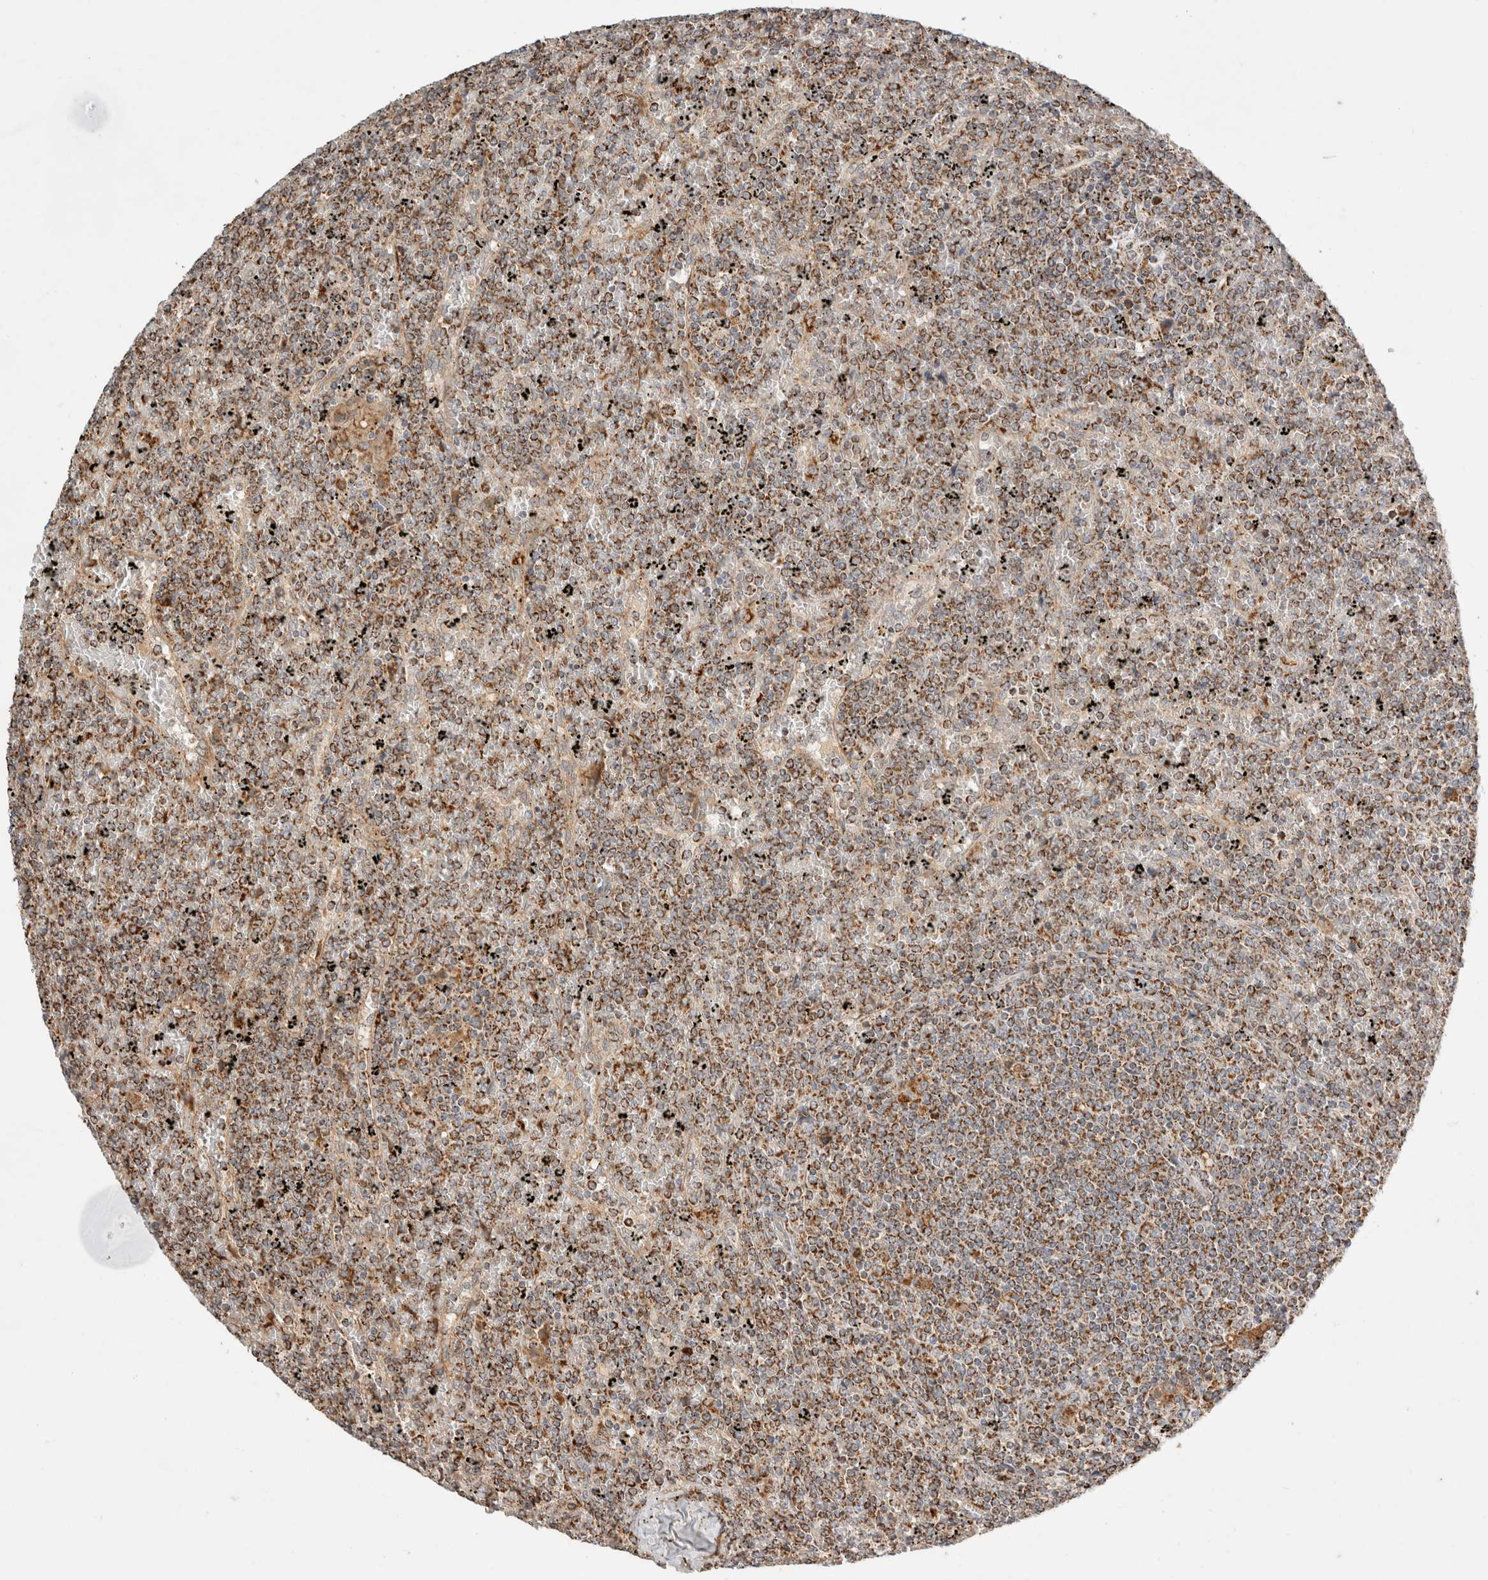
{"staining": {"intensity": "moderate", "quantity": ">75%", "location": "cytoplasmic/membranous"}, "tissue": "lymphoma", "cell_type": "Tumor cells", "image_type": "cancer", "snomed": [{"axis": "morphology", "description": "Malignant lymphoma, non-Hodgkin's type, Low grade"}, {"axis": "topography", "description": "Spleen"}], "caption": "Approximately >75% of tumor cells in low-grade malignant lymphoma, non-Hodgkin's type reveal moderate cytoplasmic/membranous protein positivity as visualized by brown immunohistochemical staining.", "gene": "HROB", "patient": {"sex": "female", "age": 19}}